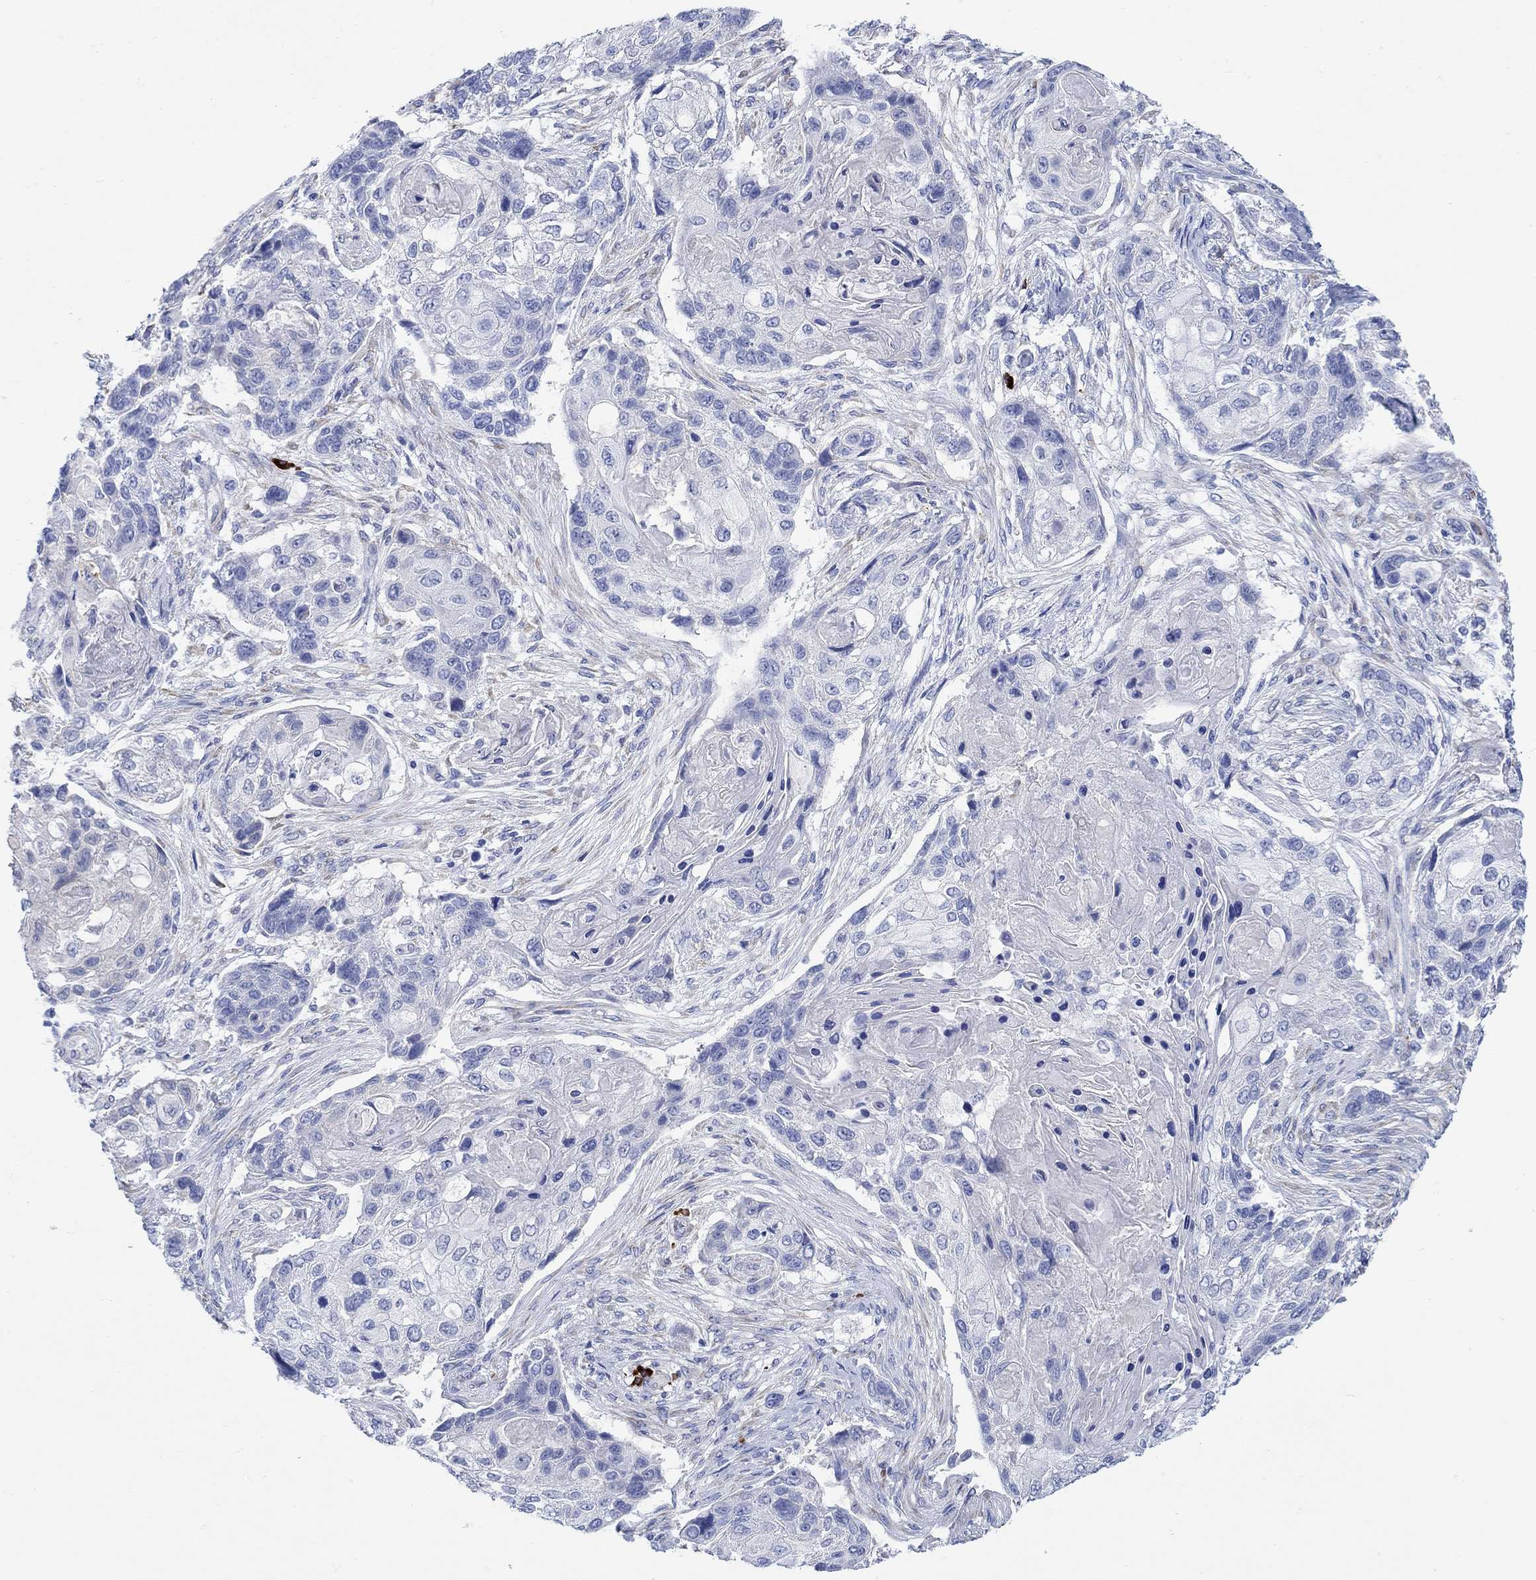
{"staining": {"intensity": "negative", "quantity": "none", "location": "none"}, "tissue": "lung cancer", "cell_type": "Tumor cells", "image_type": "cancer", "snomed": [{"axis": "morphology", "description": "Normal tissue, NOS"}, {"axis": "morphology", "description": "Squamous cell carcinoma, NOS"}, {"axis": "topography", "description": "Bronchus"}, {"axis": "topography", "description": "Lung"}], "caption": "An image of squamous cell carcinoma (lung) stained for a protein shows no brown staining in tumor cells. (IHC, brightfield microscopy, high magnification).", "gene": "P2RY6", "patient": {"sex": "male", "age": 69}}